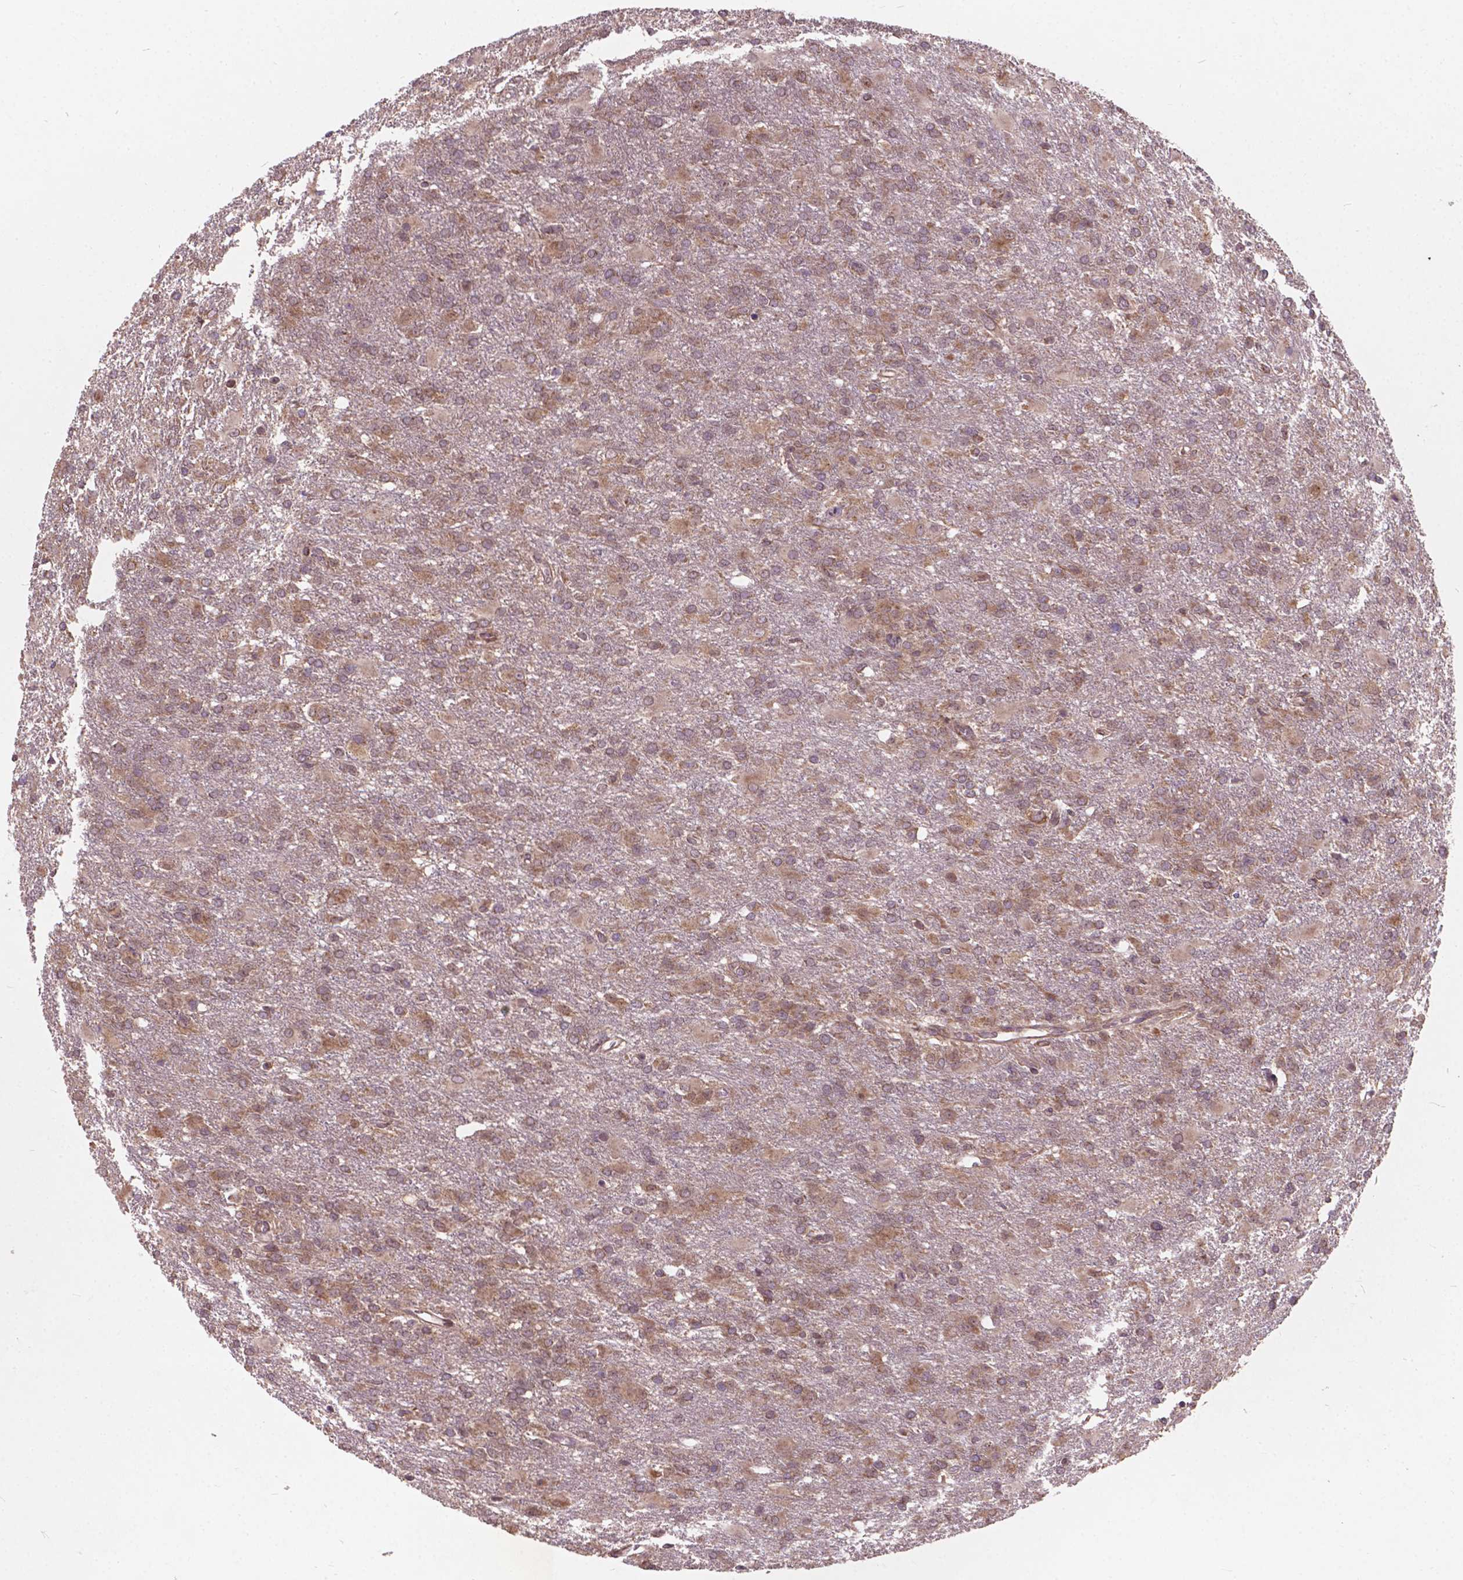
{"staining": {"intensity": "weak", "quantity": ">75%", "location": "cytoplasmic/membranous,nuclear"}, "tissue": "glioma", "cell_type": "Tumor cells", "image_type": "cancer", "snomed": [{"axis": "morphology", "description": "Glioma, malignant, High grade"}, {"axis": "topography", "description": "Brain"}], "caption": "Immunohistochemical staining of human glioma exhibits low levels of weak cytoplasmic/membranous and nuclear staining in approximately >75% of tumor cells.", "gene": "MRPL33", "patient": {"sex": "male", "age": 68}}